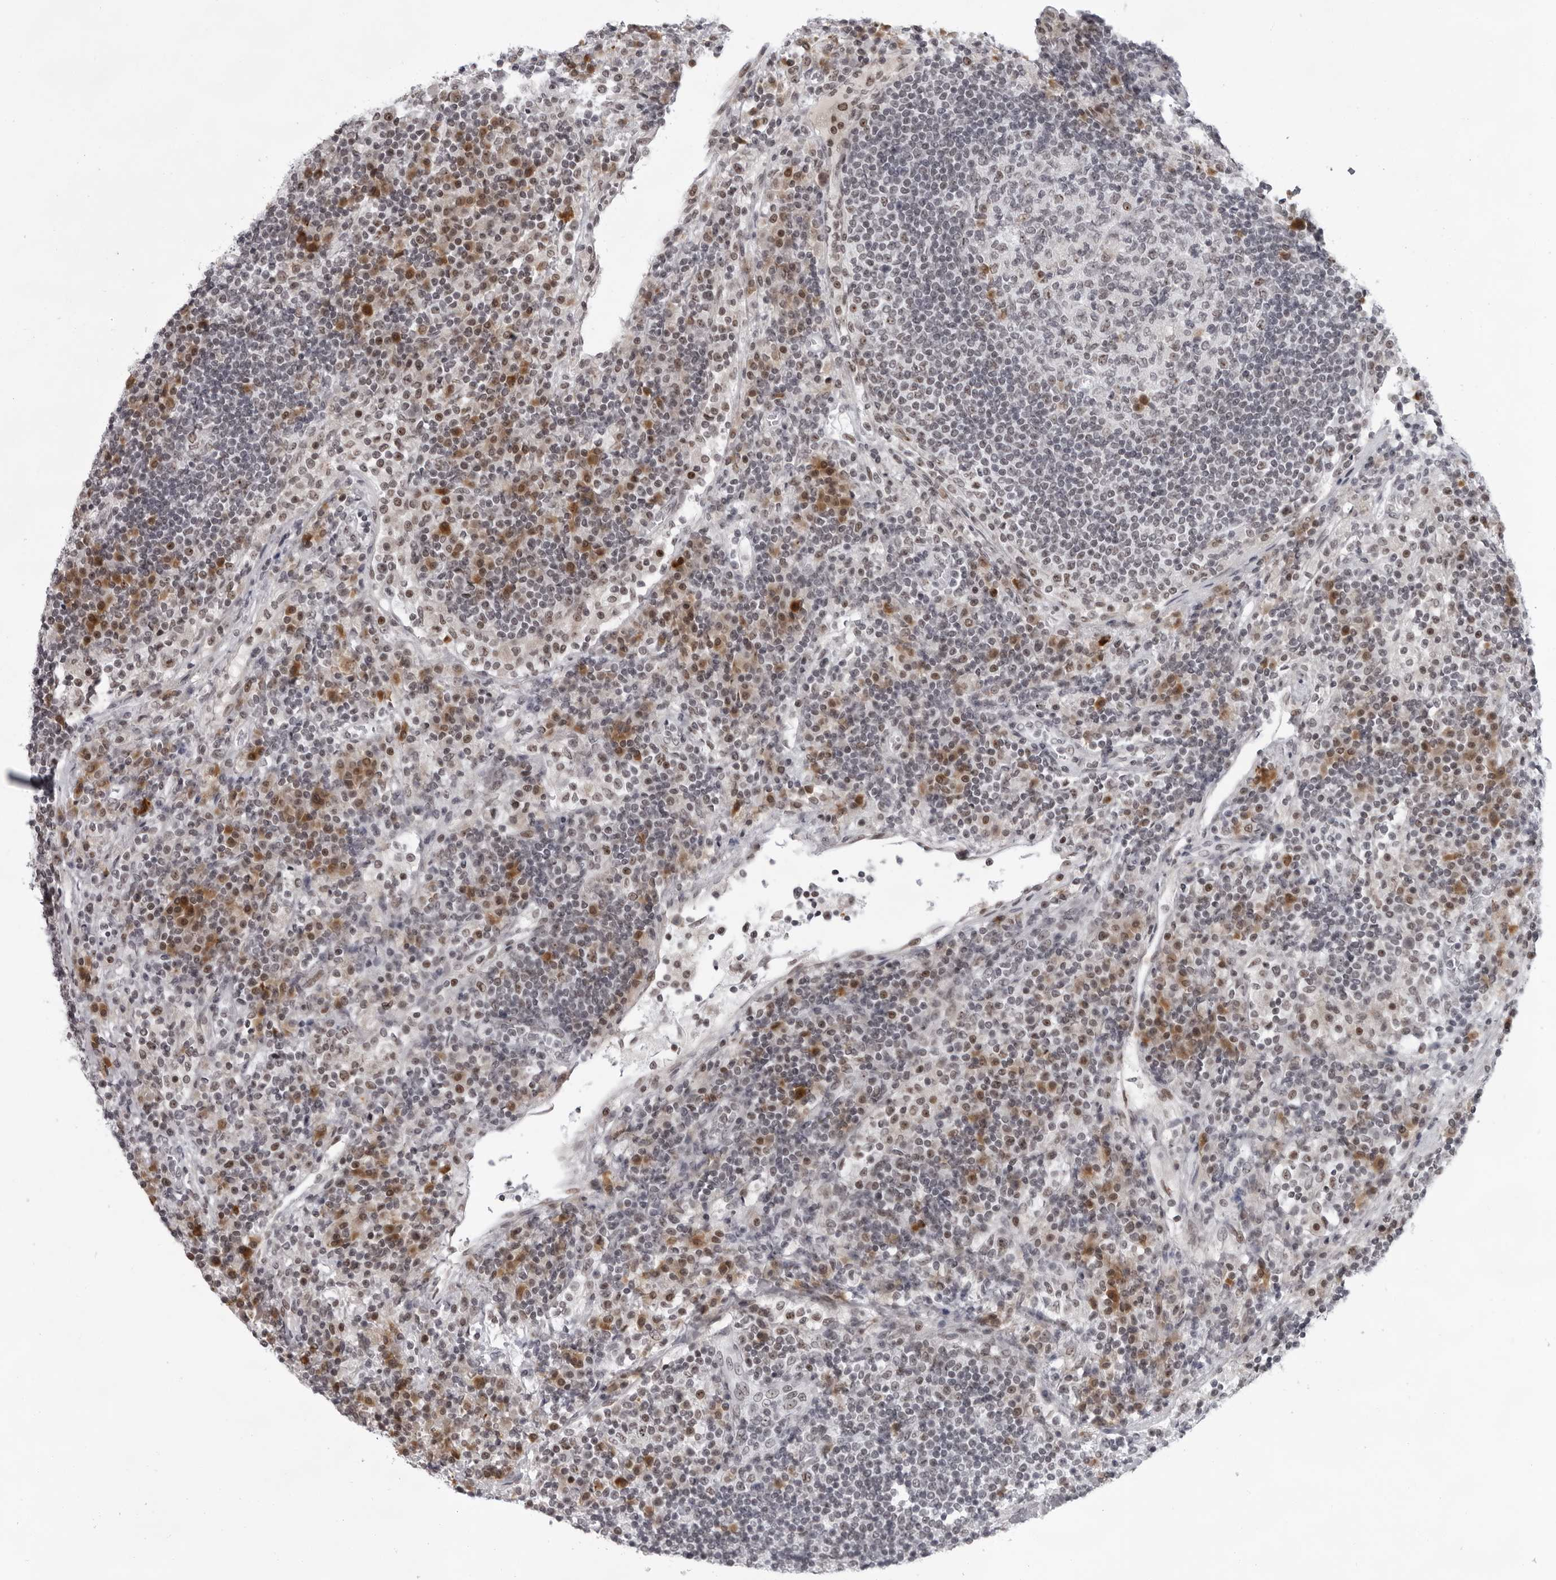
{"staining": {"intensity": "weak", "quantity": "25%-75%", "location": "nuclear"}, "tissue": "lymph node", "cell_type": "Germinal center cells", "image_type": "normal", "snomed": [{"axis": "morphology", "description": "Normal tissue, NOS"}, {"axis": "topography", "description": "Lymph node"}], "caption": "Normal lymph node displays weak nuclear positivity in about 25%-75% of germinal center cells, visualized by immunohistochemistry. The protein of interest is shown in brown color, while the nuclei are stained blue.", "gene": "EXOSC10", "patient": {"sex": "female", "age": 53}}